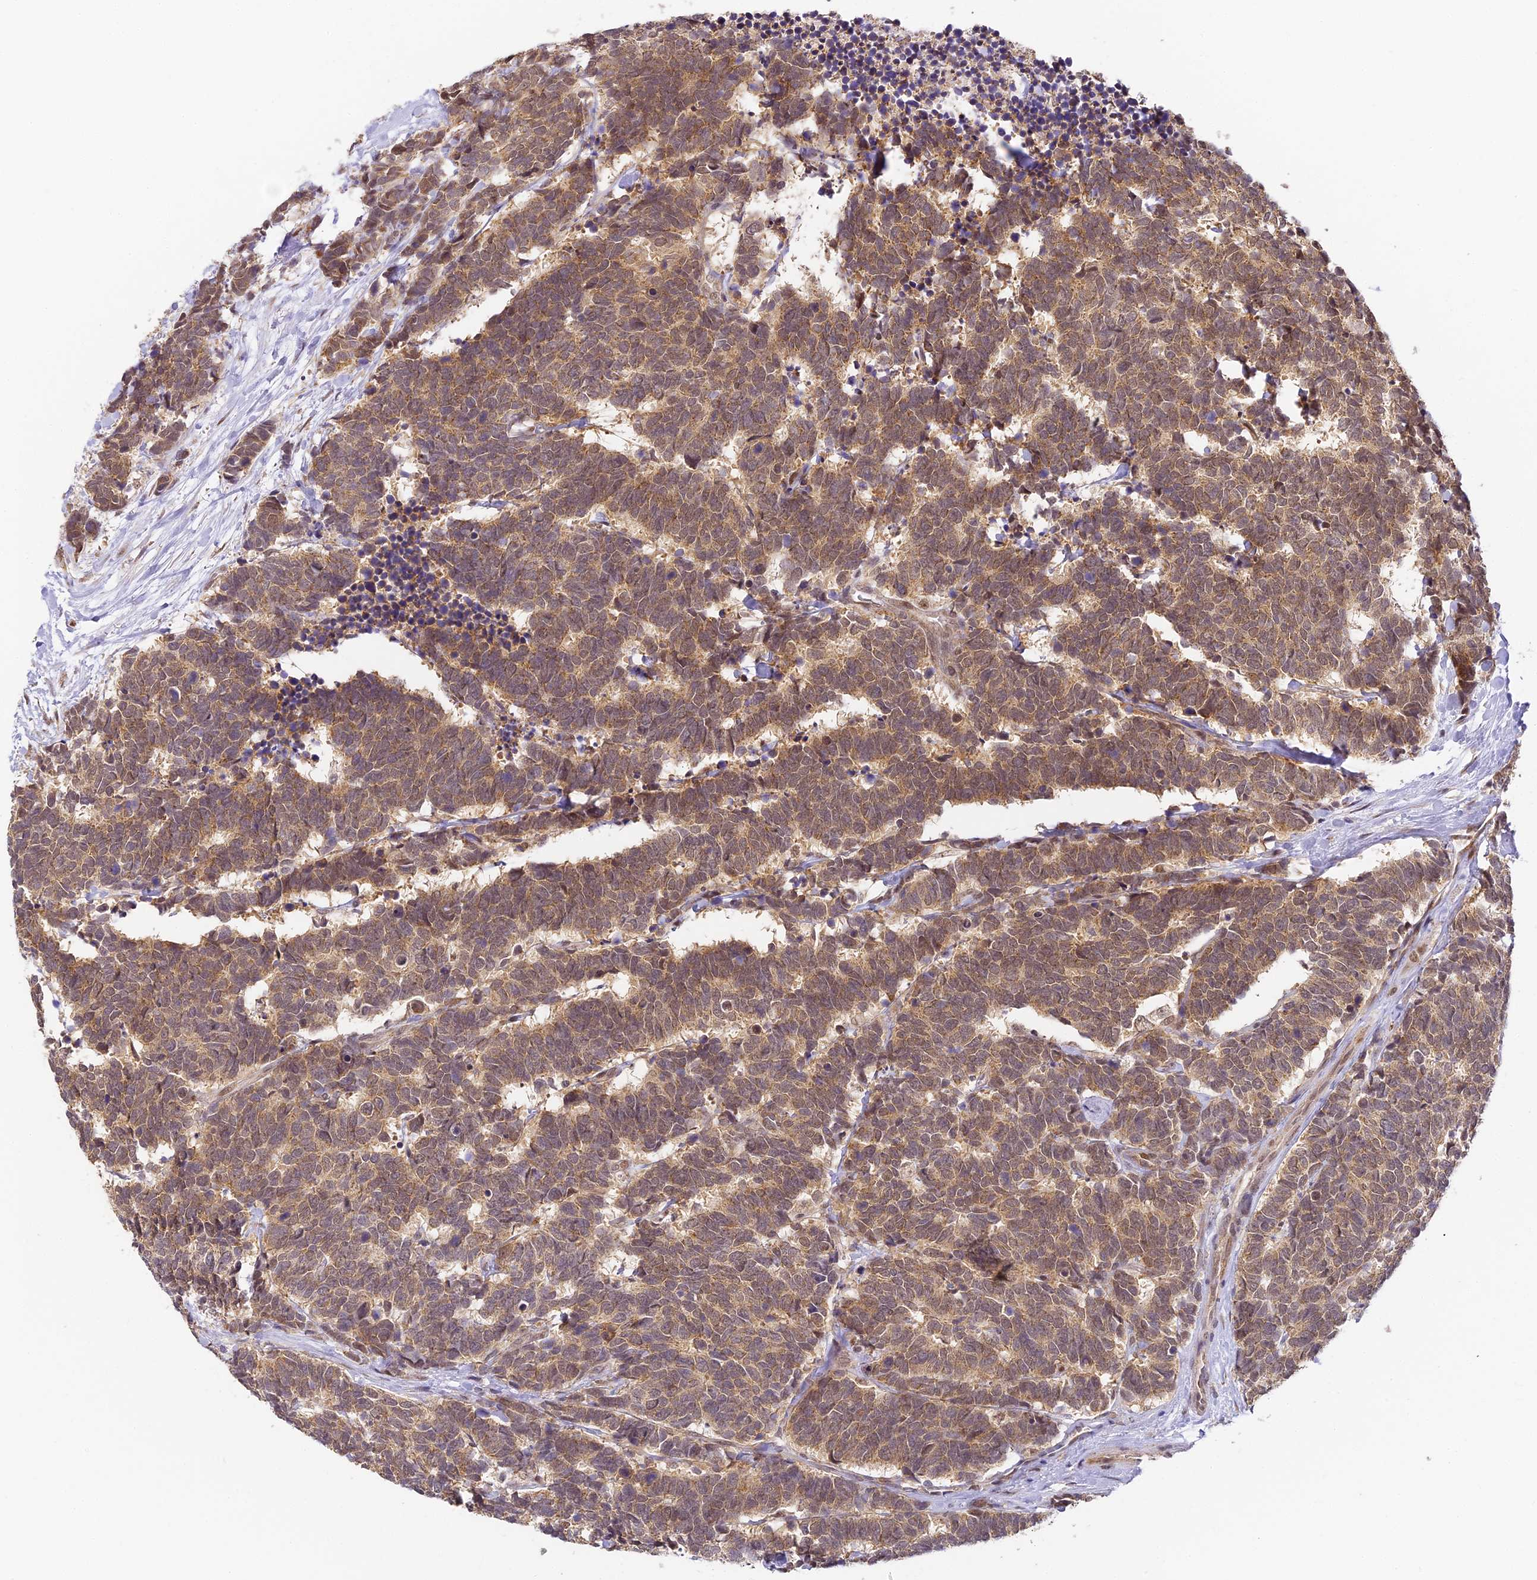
{"staining": {"intensity": "moderate", "quantity": ">75%", "location": "cytoplasmic/membranous,nuclear"}, "tissue": "carcinoid", "cell_type": "Tumor cells", "image_type": "cancer", "snomed": [{"axis": "morphology", "description": "Carcinoma, NOS"}, {"axis": "morphology", "description": "Carcinoid, malignant, NOS"}, {"axis": "topography", "description": "Urinary bladder"}], "caption": "Brown immunohistochemical staining in human carcinoma demonstrates moderate cytoplasmic/membranous and nuclear positivity in approximately >75% of tumor cells.", "gene": "DNAAF10", "patient": {"sex": "male", "age": 57}}